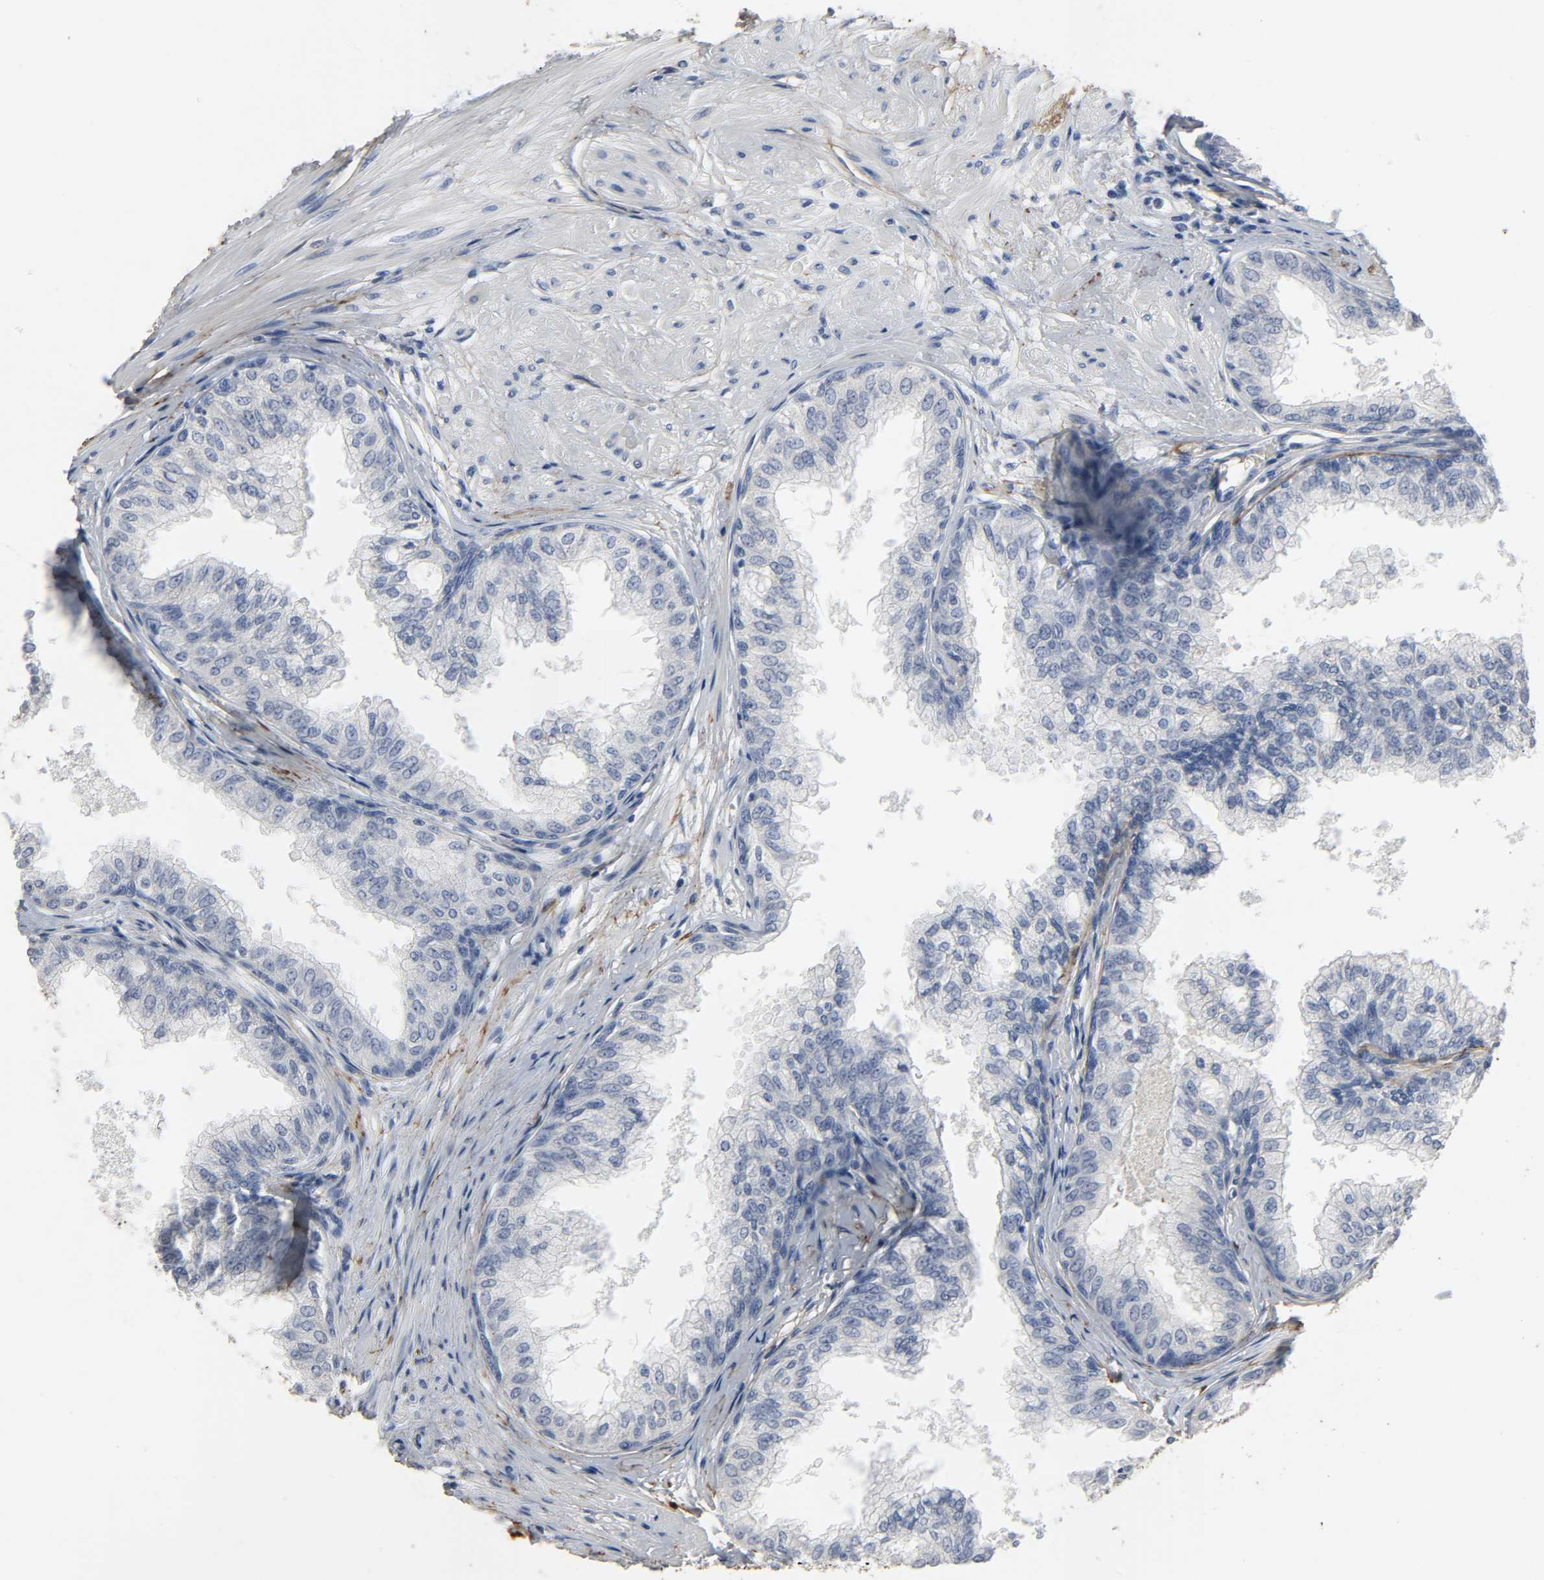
{"staining": {"intensity": "negative", "quantity": "none", "location": "none"}, "tissue": "prostate", "cell_type": "Glandular cells", "image_type": "normal", "snomed": [{"axis": "morphology", "description": "Normal tissue, NOS"}, {"axis": "topography", "description": "Prostate"}, {"axis": "topography", "description": "Seminal veicle"}], "caption": "A high-resolution histopathology image shows immunohistochemistry (IHC) staining of unremarkable prostate, which demonstrates no significant positivity in glandular cells.", "gene": "FBLN5", "patient": {"sex": "male", "age": 60}}